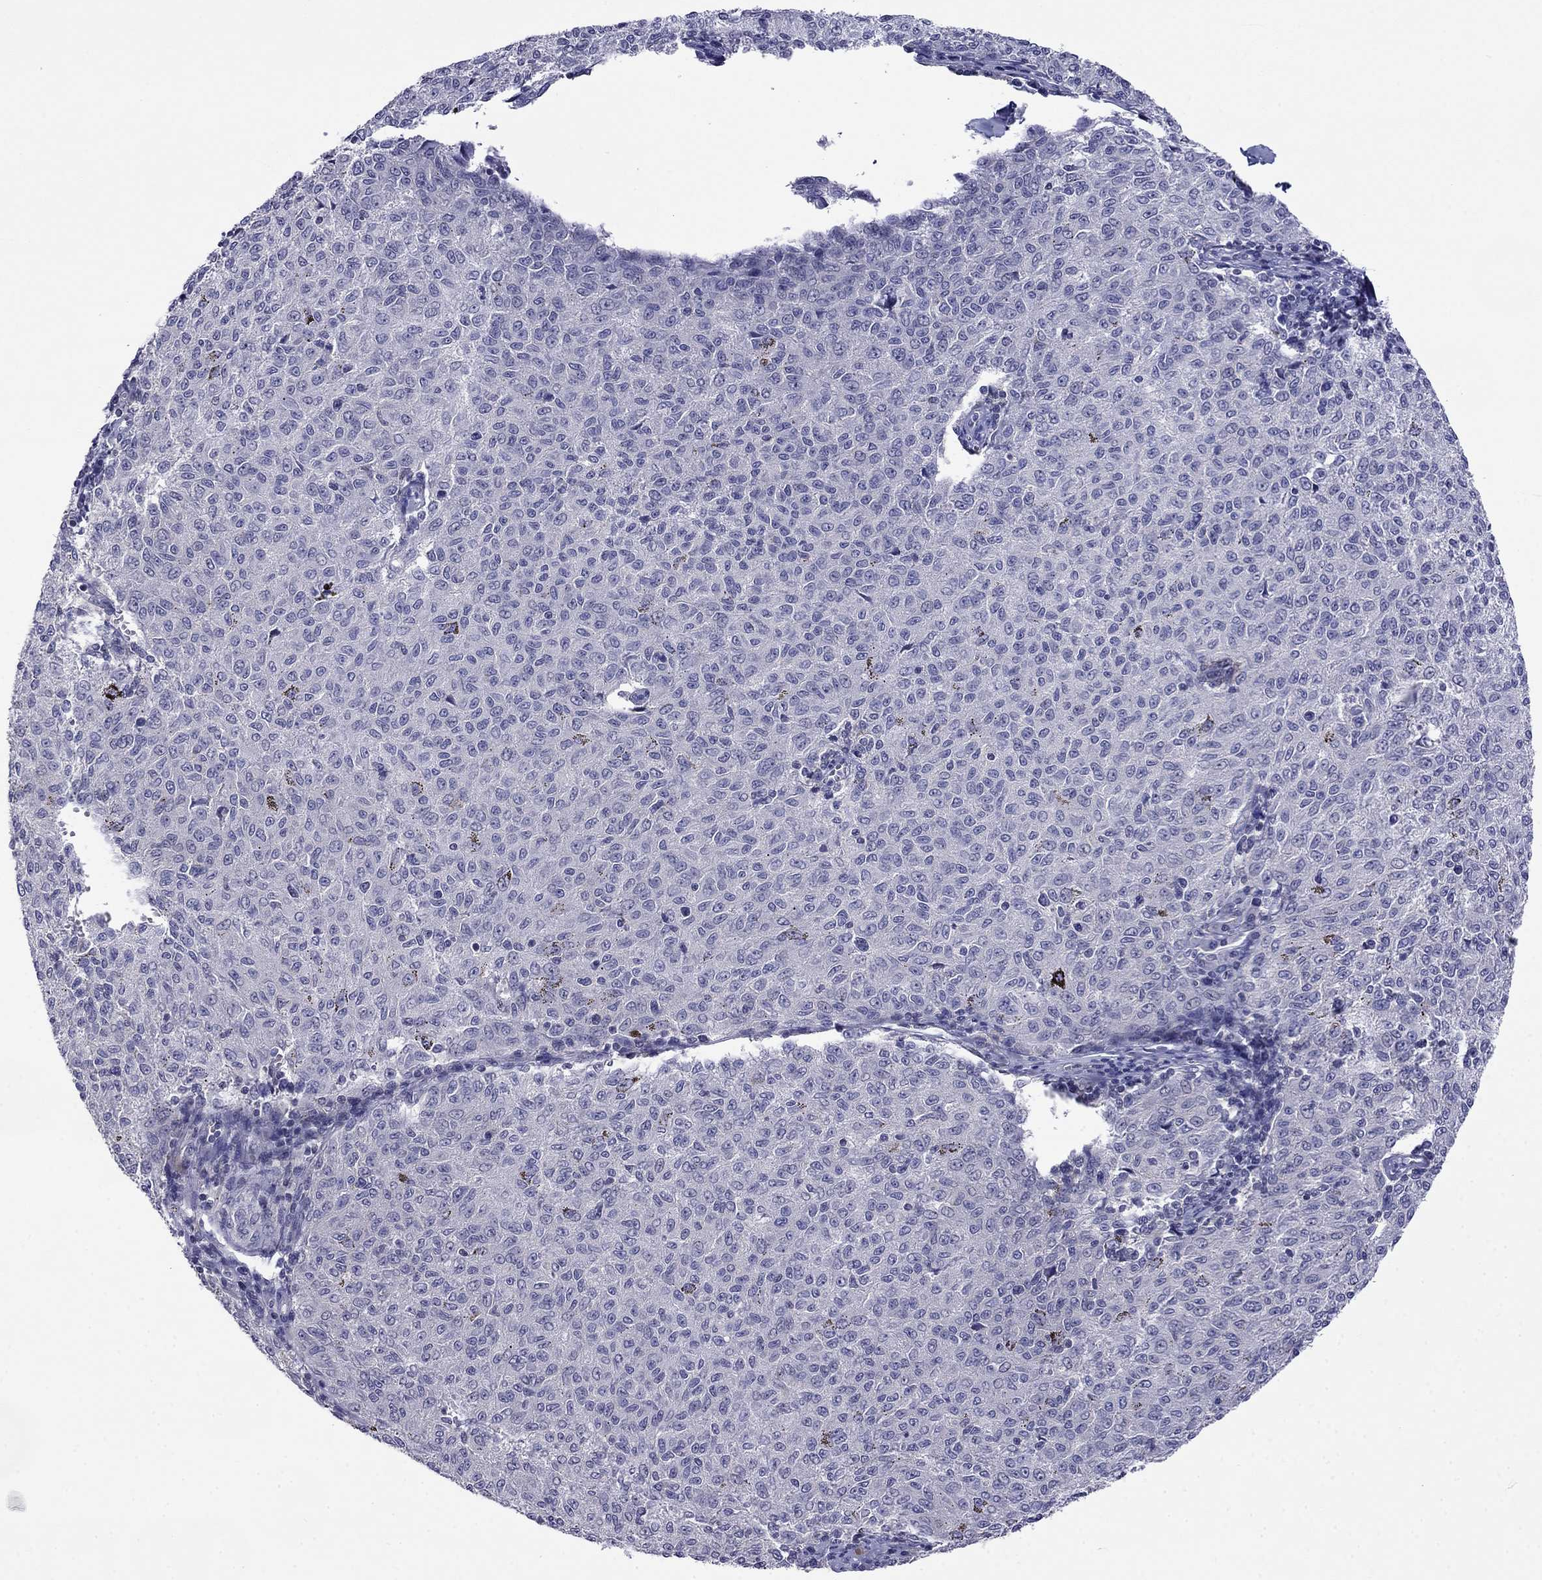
{"staining": {"intensity": "negative", "quantity": "none", "location": "none"}, "tissue": "melanoma", "cell_type": "Tumor cells", "image_type": "cancer", "snomed": [{"axis": "morphology", "description": "Malignant melanoma, NOS"}, {"axis": "topography", "description": "Skin"}], "caption": "Human melanoma stained for a protein using immunohistochemistry exhibits no expression in tumor cells.", "gene": "PRR18", "patient": {"sex": "female", "age": 72}}